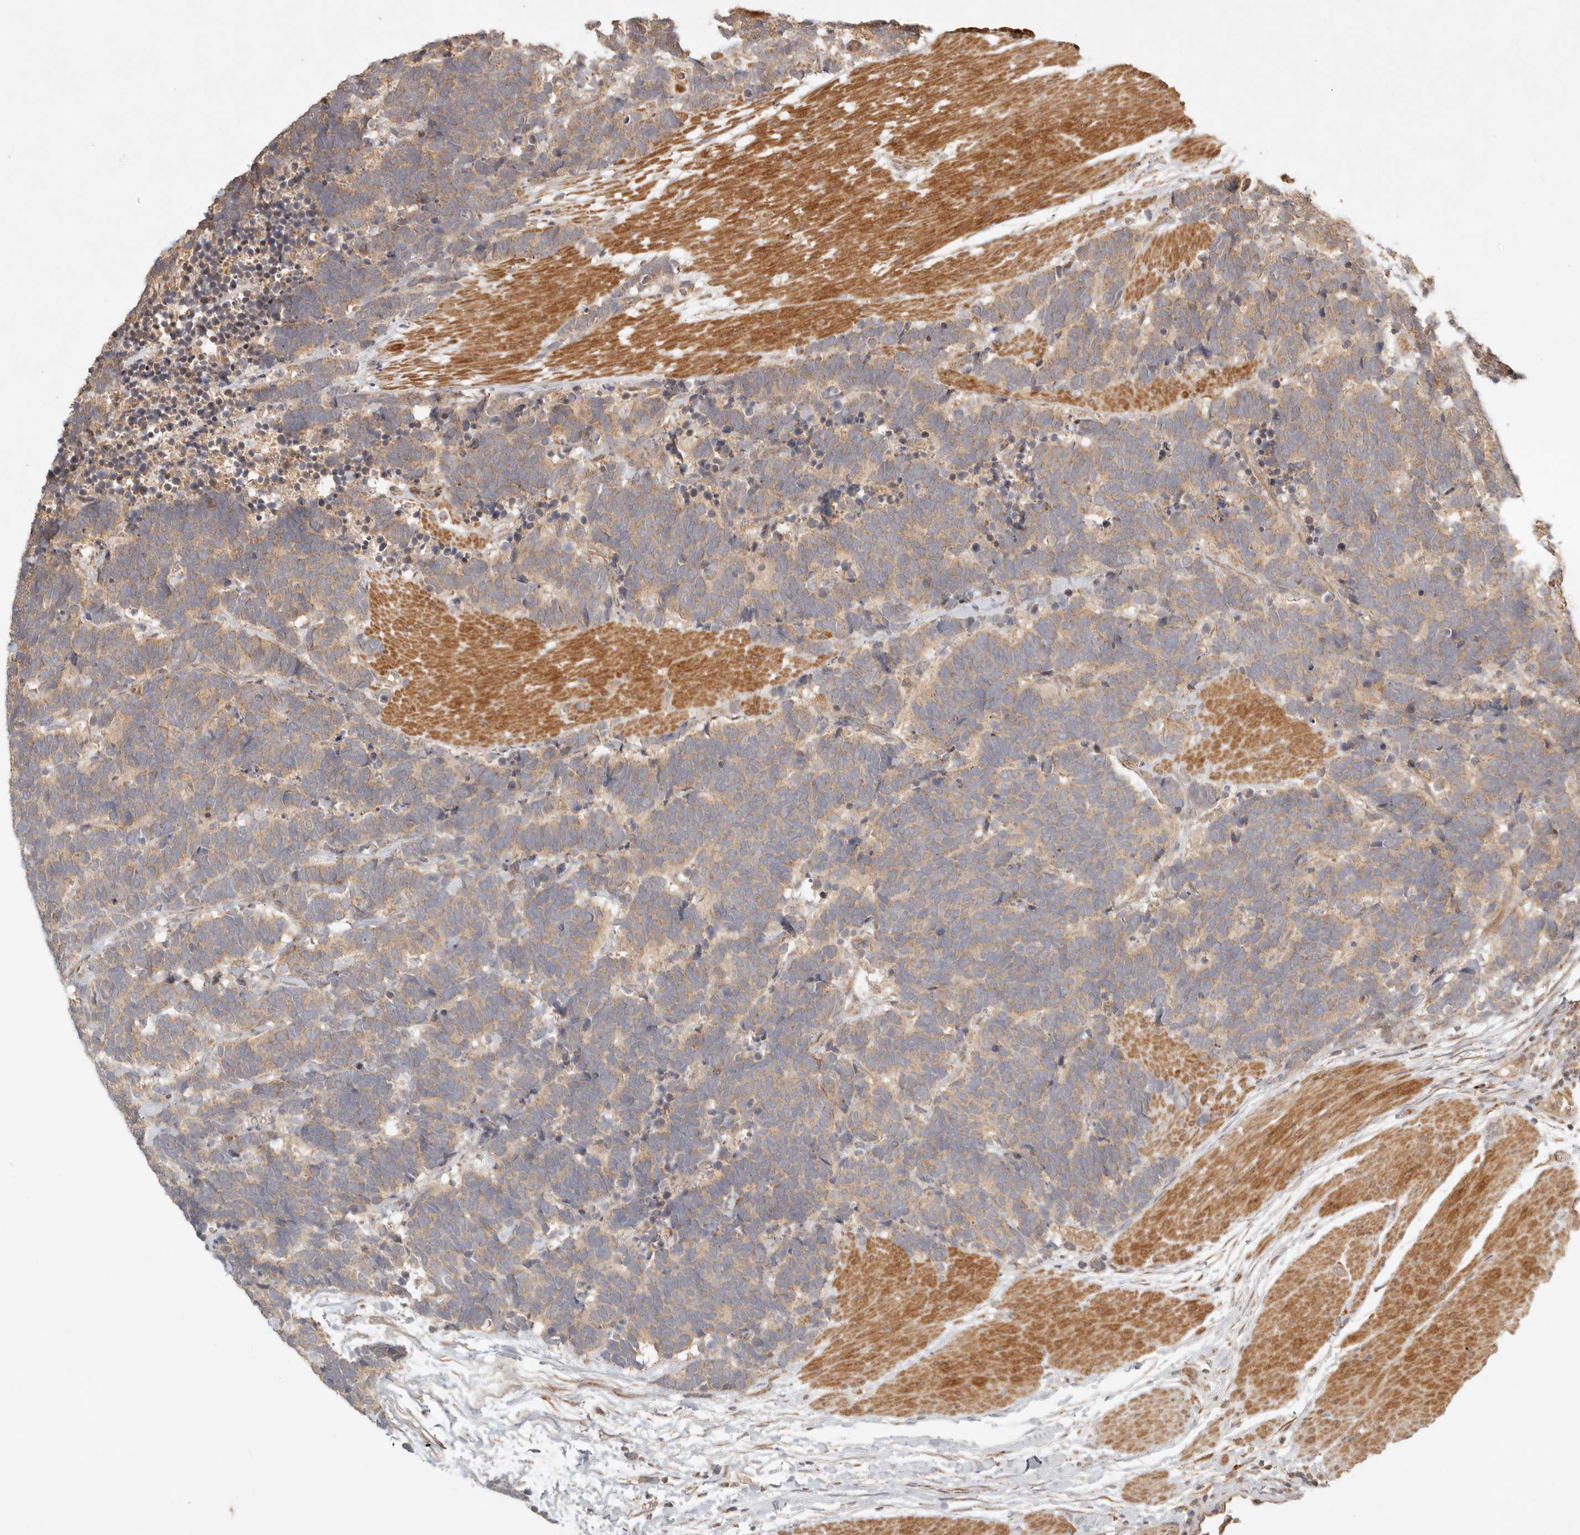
{"staining": {"intensity": "weak", "quantity": ">75%", "location": "cytoplasmic/membranous"}, "tissue": "carcinoid", "cell_type": "Tumor cells", "image_type": "cancer", "snomed": [{"axis": "morphology", "description": "Carcinoma, NOS"}, {"axis": "morphology", "description": "Carcinoid, malignant, NOS"}, {"axis": "topography", "description": "Urinary bladder"}], "caption": "Carcinoma stained with DAB immunohistochemistry (IHC) demonstrates low levels of weak cytoplasmic/membranous staining in about >75% of tumor cells.", "gene": "CLEC4C", "patient": {"sex": "male", "age": 57}}